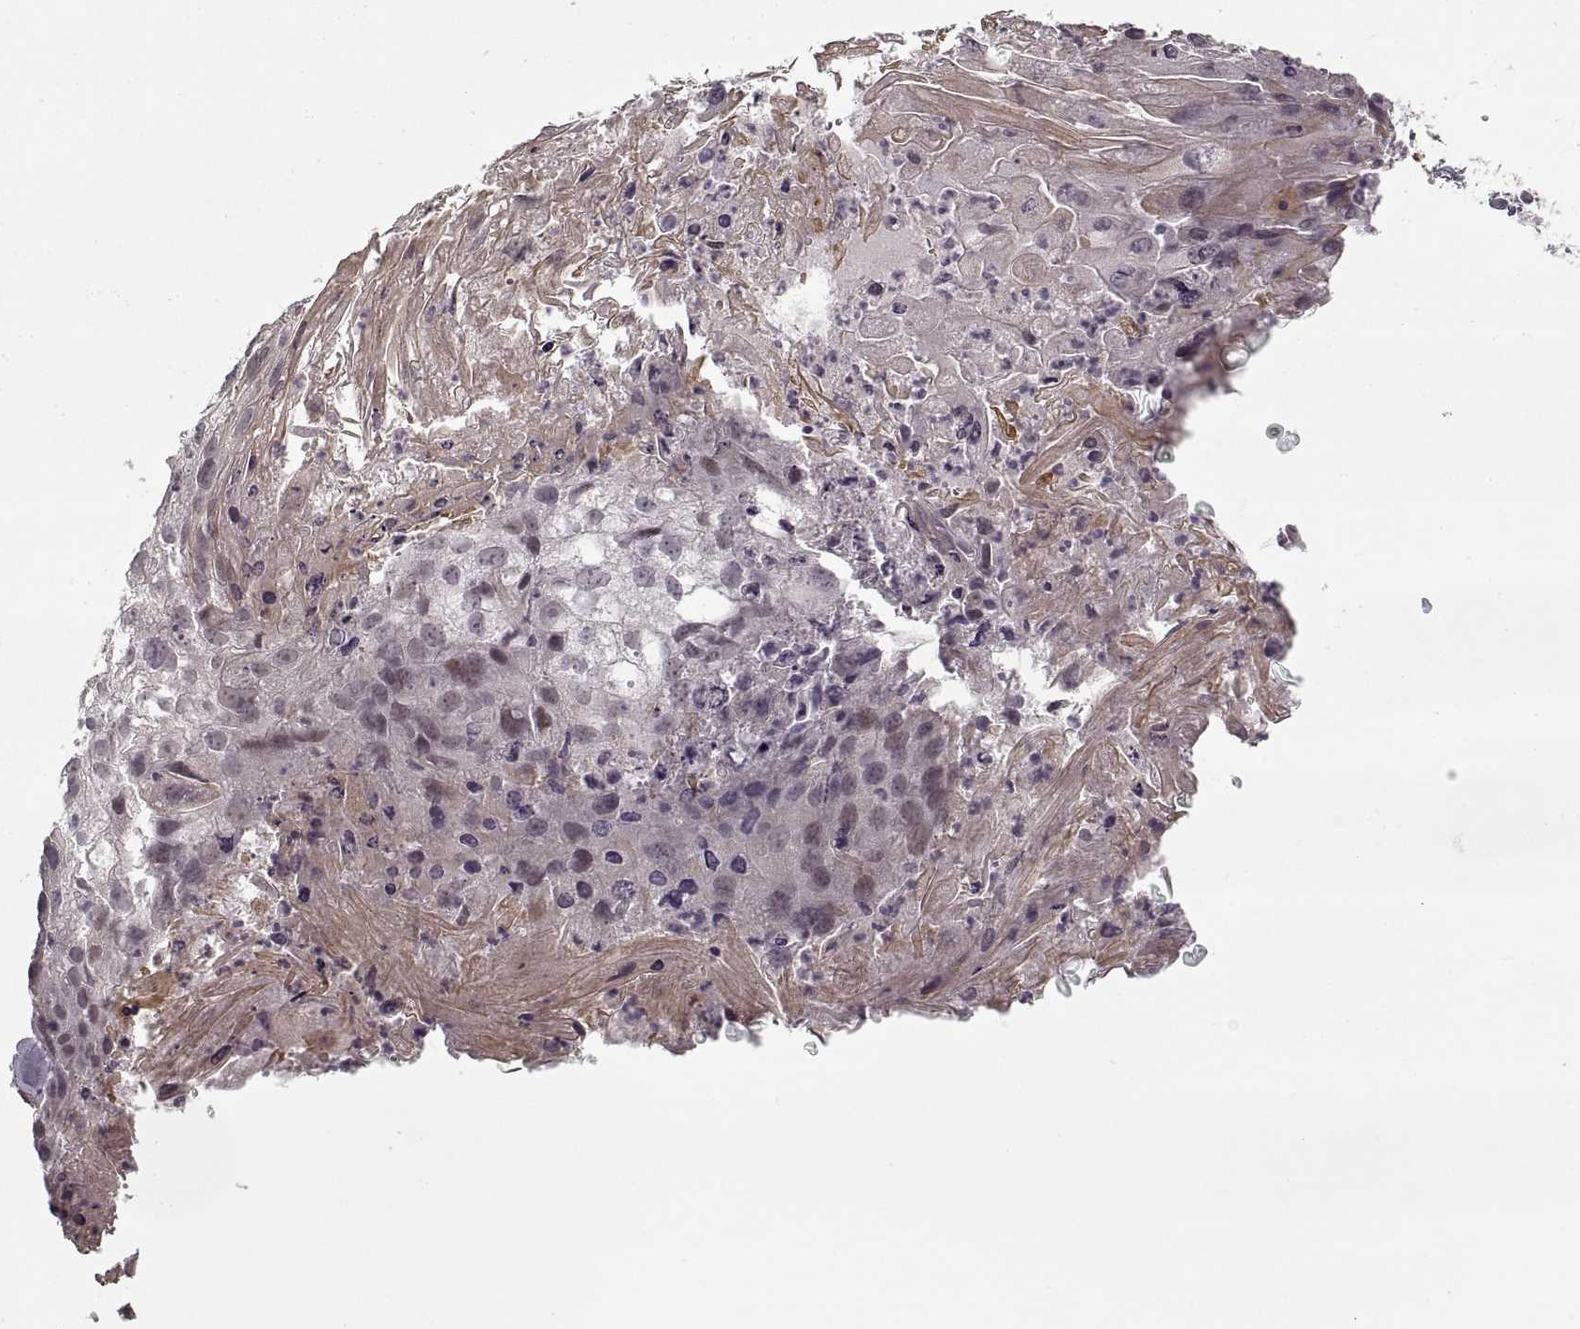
{"staining": {"intensity": "negative", "quantity": "none", "location": "none"}, "tissue": "cervical cancer", "cell_type": "Tumor cells", "image_type": "cancer", "snomed": [{"axis": "morphology", "description": "Squamous cell carcinoma, NOS"}, {"axis": "topography", "description": "Cervix"}], "caption": "IHC histopathology image of human cervical cancer (squamous cell carcinoma) stained for a protein (brown), which demonstrates no positivity in tumor cells.", "gene": "LAMB2", "patient": {"sex": "female", "age": 53}}